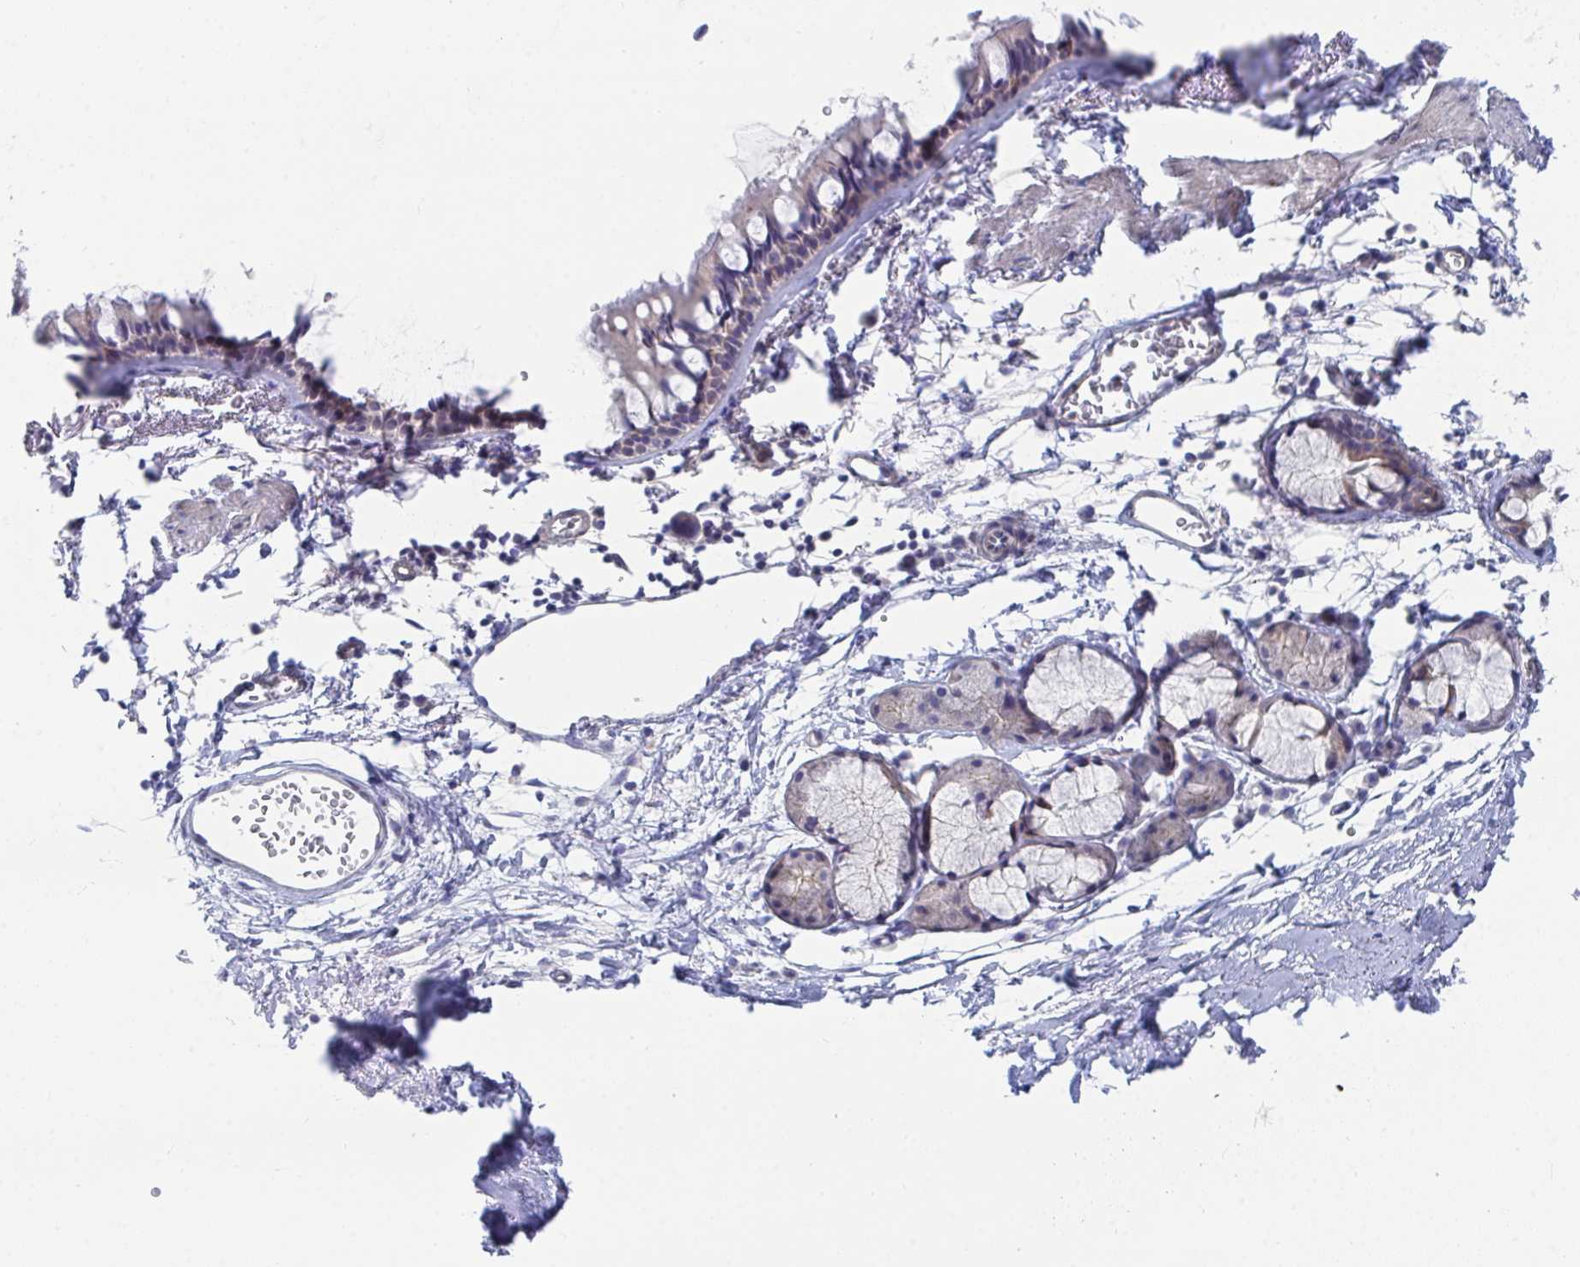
{"staining": {"intensity": "weak", "quantity": "<25%", "location": "cytoplasmic/membranous"}, "tissue": "bronchus", "cell_type": "Respiratory epithelial cells", "image_type": "normal", "snomed": [{"axis": "morphology", "description": "Normal tissue, NOS"}, {"axis": "topography", "description": "Cartilage tissue"}, {"axis": "topography", "description": "Bronchus"}, {"axis": "topography", "description": "Peripheral nerve tissue"}], "caption": "Histopathology image shows no significant protein staining in respiratory epithelial cells of benign bronchus. The staining was performed using DAB (3,3'-diaminobenzidine) to visualize the protein expression in brown, while the nuclei were stained in blue with hematoxylin (Magnification: 20x).", "gene": "P2RX3", "patient": {"sex": "female", "age": 59}}